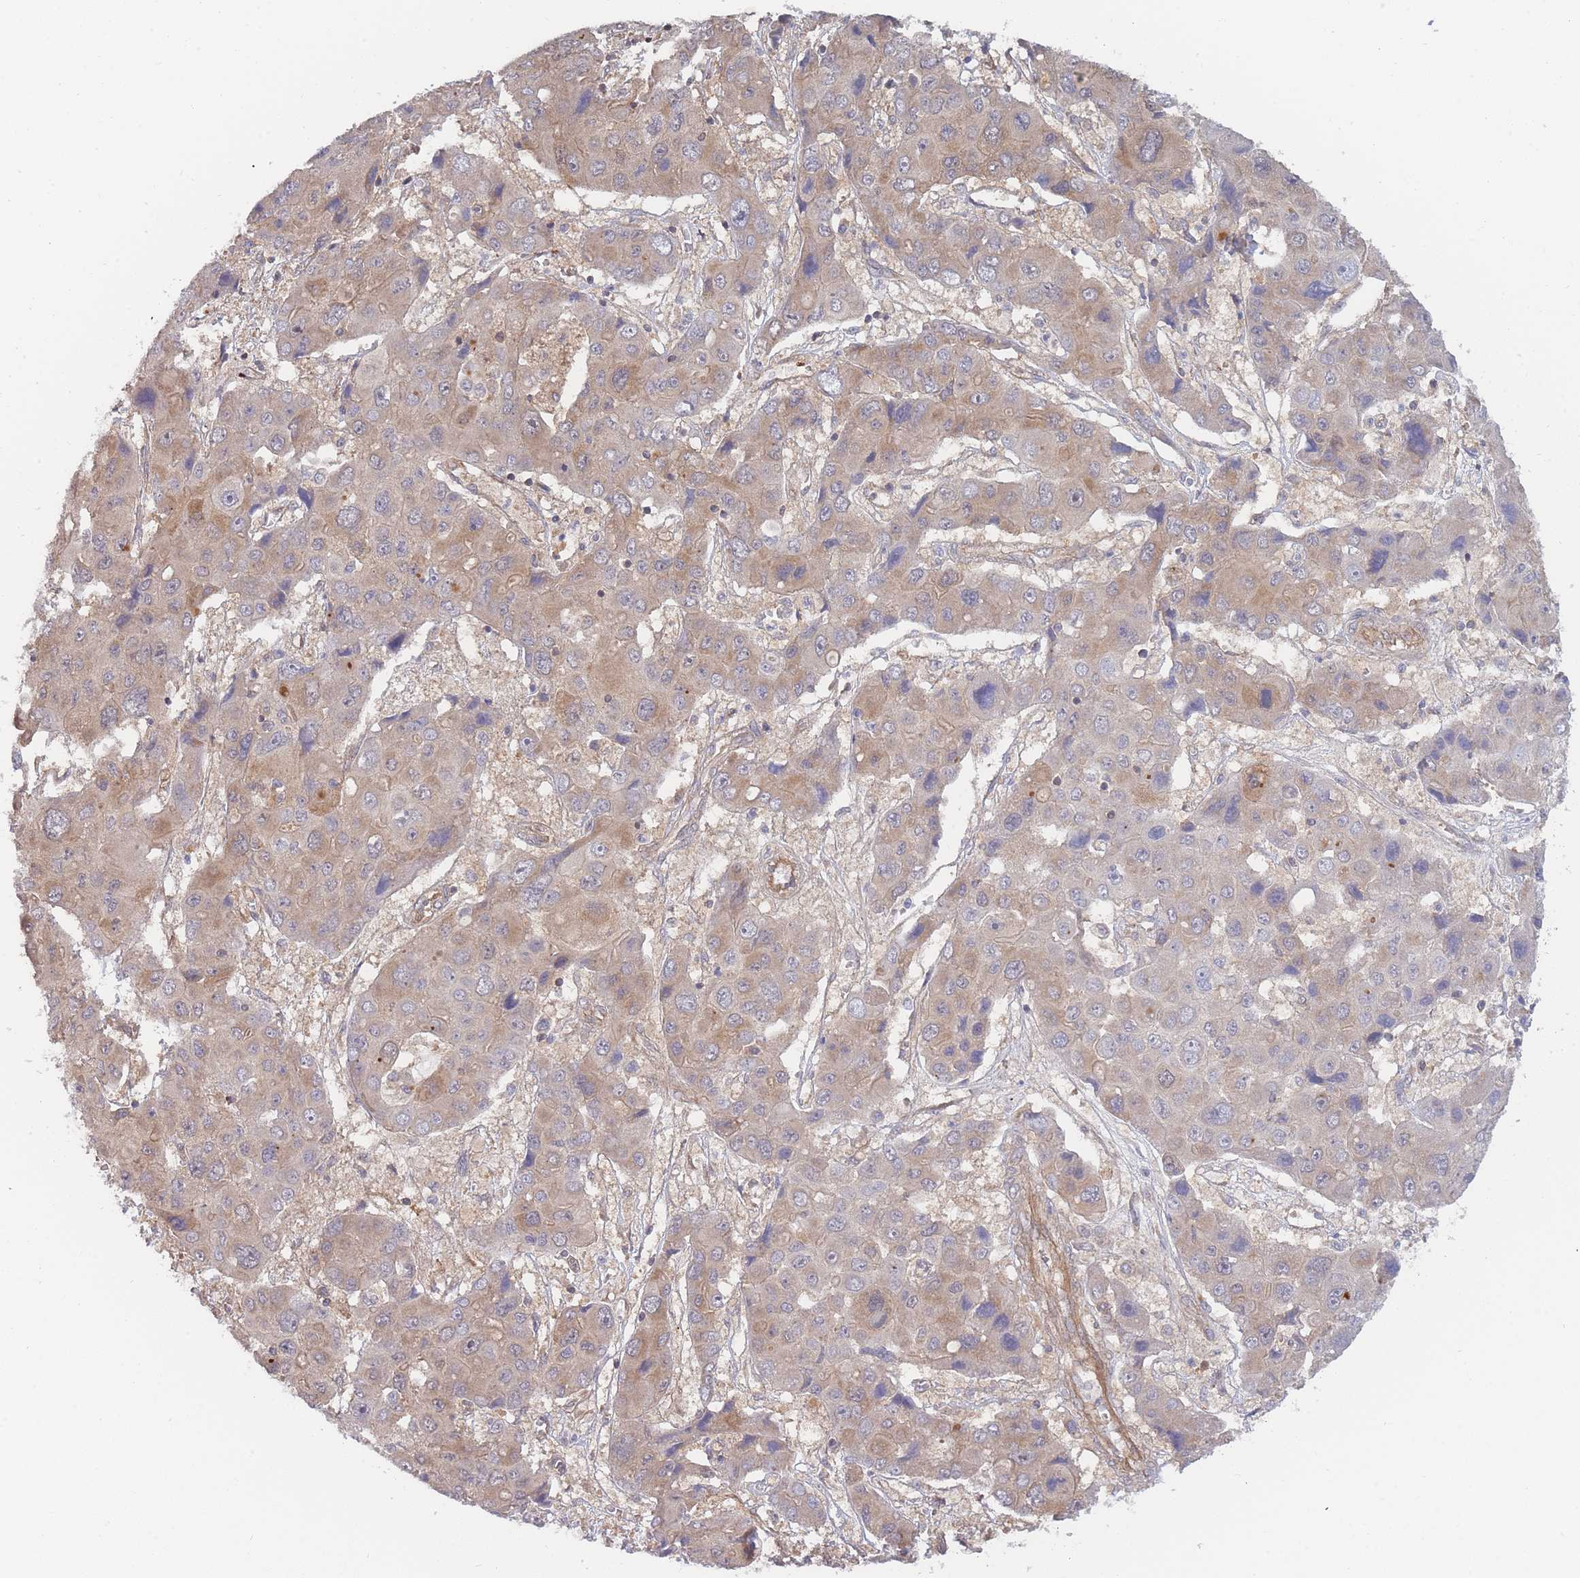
{"staining": {"intensity": "moderate", "quantity": "<25%", "location": "cytoplasmic/membranous"}, "tissue": "liver cancer", "cell_type": "Tumor cells", "image_type": "cancer", "snomed": [{"axis": "morphology", "description": "Cholangiocarcinoma"}, {"axis": "topography", "description": "Liver"}], "caption": "Brown immunohistochemical staining in human cholangiocarcinoma (liver) reveals moderate cytoplasmic/membranous staining in approximately <25% of tumor cells. Using DAB (3,3'-diaminobenzidine) (brown) and hematoxylin (blue) stains, captured at high magnification using brightfield microscopy.", "gene": "MRPS18B", "patient": {"sex": "male", "age": 67}}